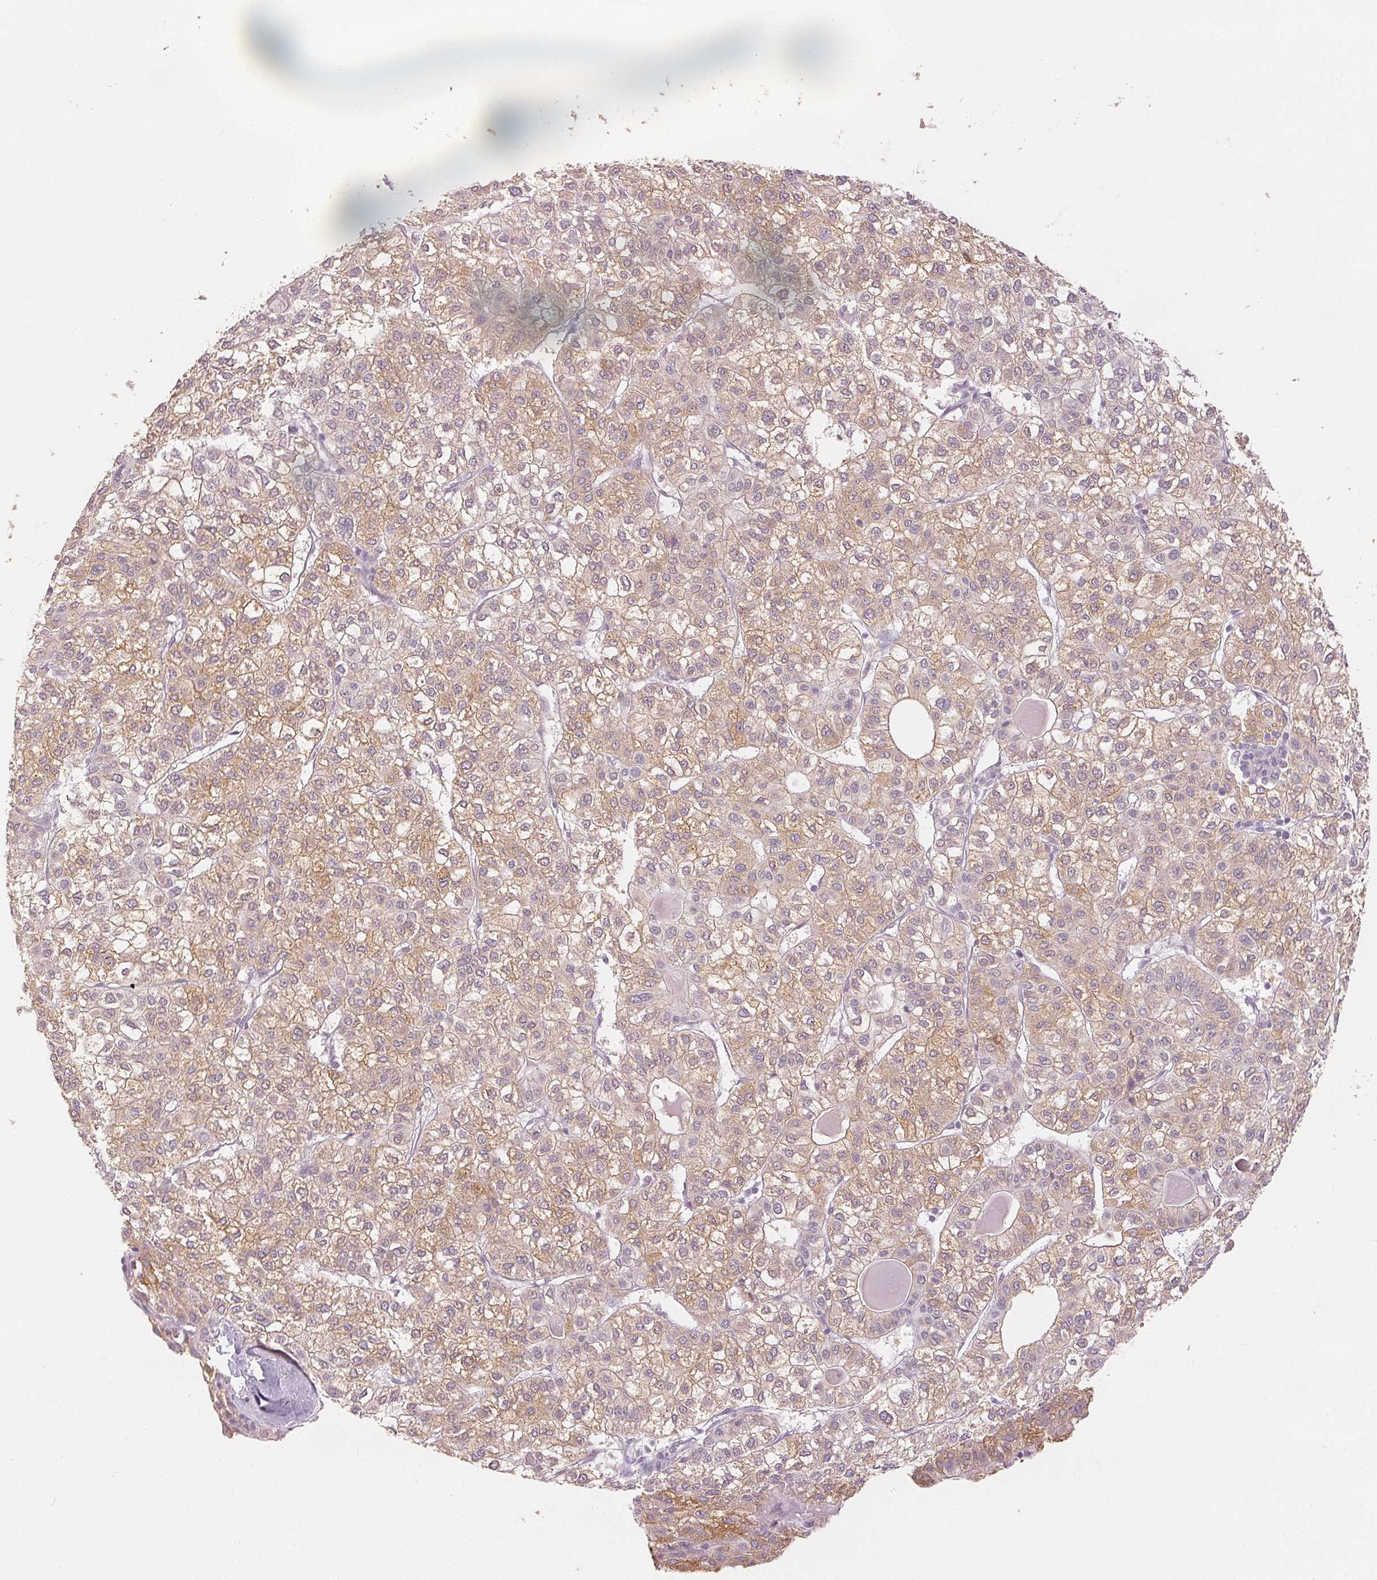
{"staining": {"intensity": "moderate", "quantity": ">75%", "location": "cytoplasmic/membranous"}, "tissue": "liver cancer", "cell_type": "Tumor cells", "image_type": "cancer", "snomed": [{"axis": "morphology", "description": "Carcinoma, Hepatocellular, NOS"}, {"axis": "topography", "description": "Liver"}], "caption": "Protein expression analysis of liver cancer demonstrates moderate cytoplasmic/membranous positivity in approximately >75% of tumor cells. Using DAB (brown) and hematoxylin (blue) stains, captured at high magnification using brightfield microscopy.", "gene": "SLC27A5", "patient": {"sex": "female", "age": 43}}